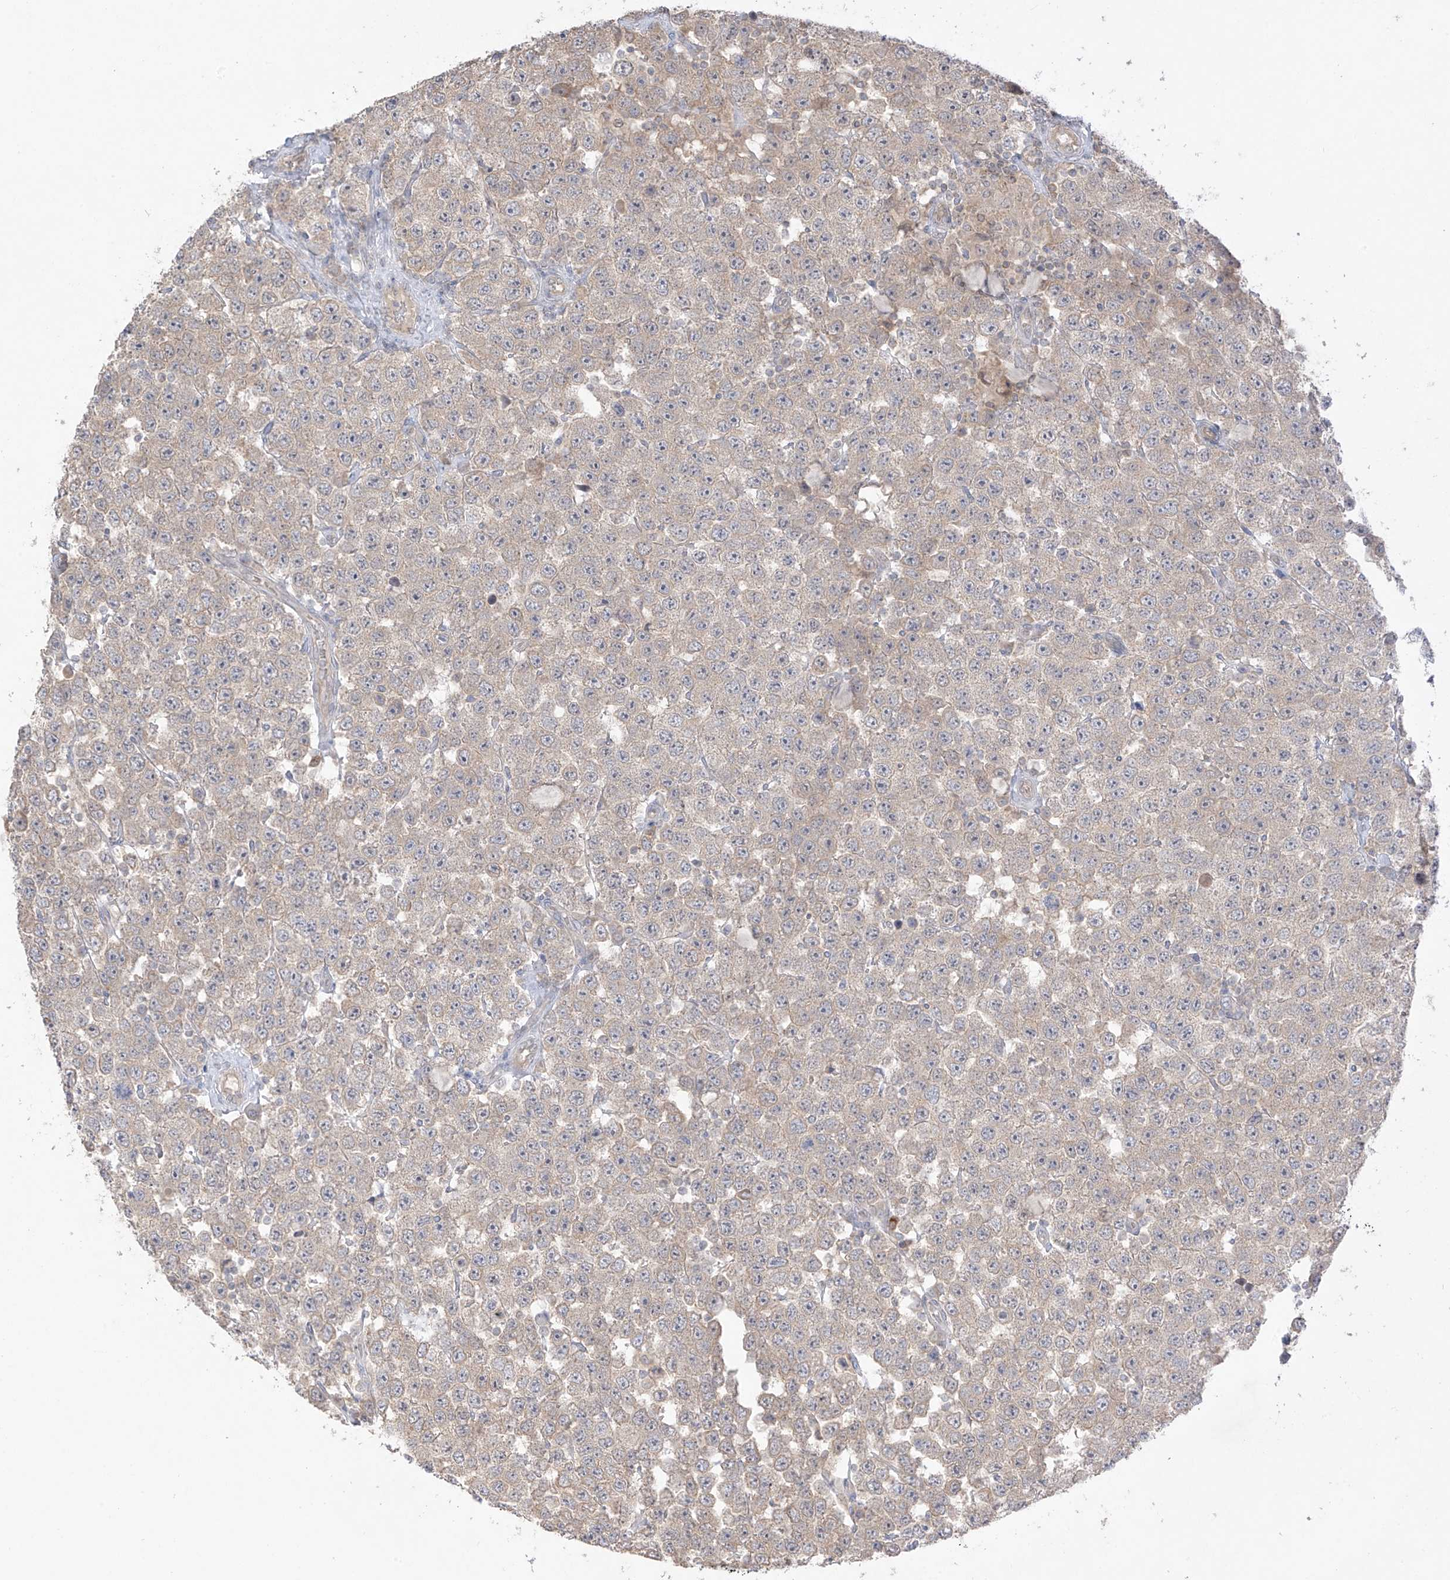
{"staining": {"intensity": "weak", "quantity": "<25%", "location": "cytoplasmic/membranous"}, "tissue": "testis cancer", "cell_type": "Tumor cells", "image_type": "cancer", "snomed": [{"axis": "morphology", "description": "Seminoma, NOS"}, {"axis": "topography", "description": "Testis"}], "caption": "The micrograph displays no staining of tumor cells in testis seminoma.", "gene": "ANGEL2", "patient": {"sex": "male", "age": 28}}